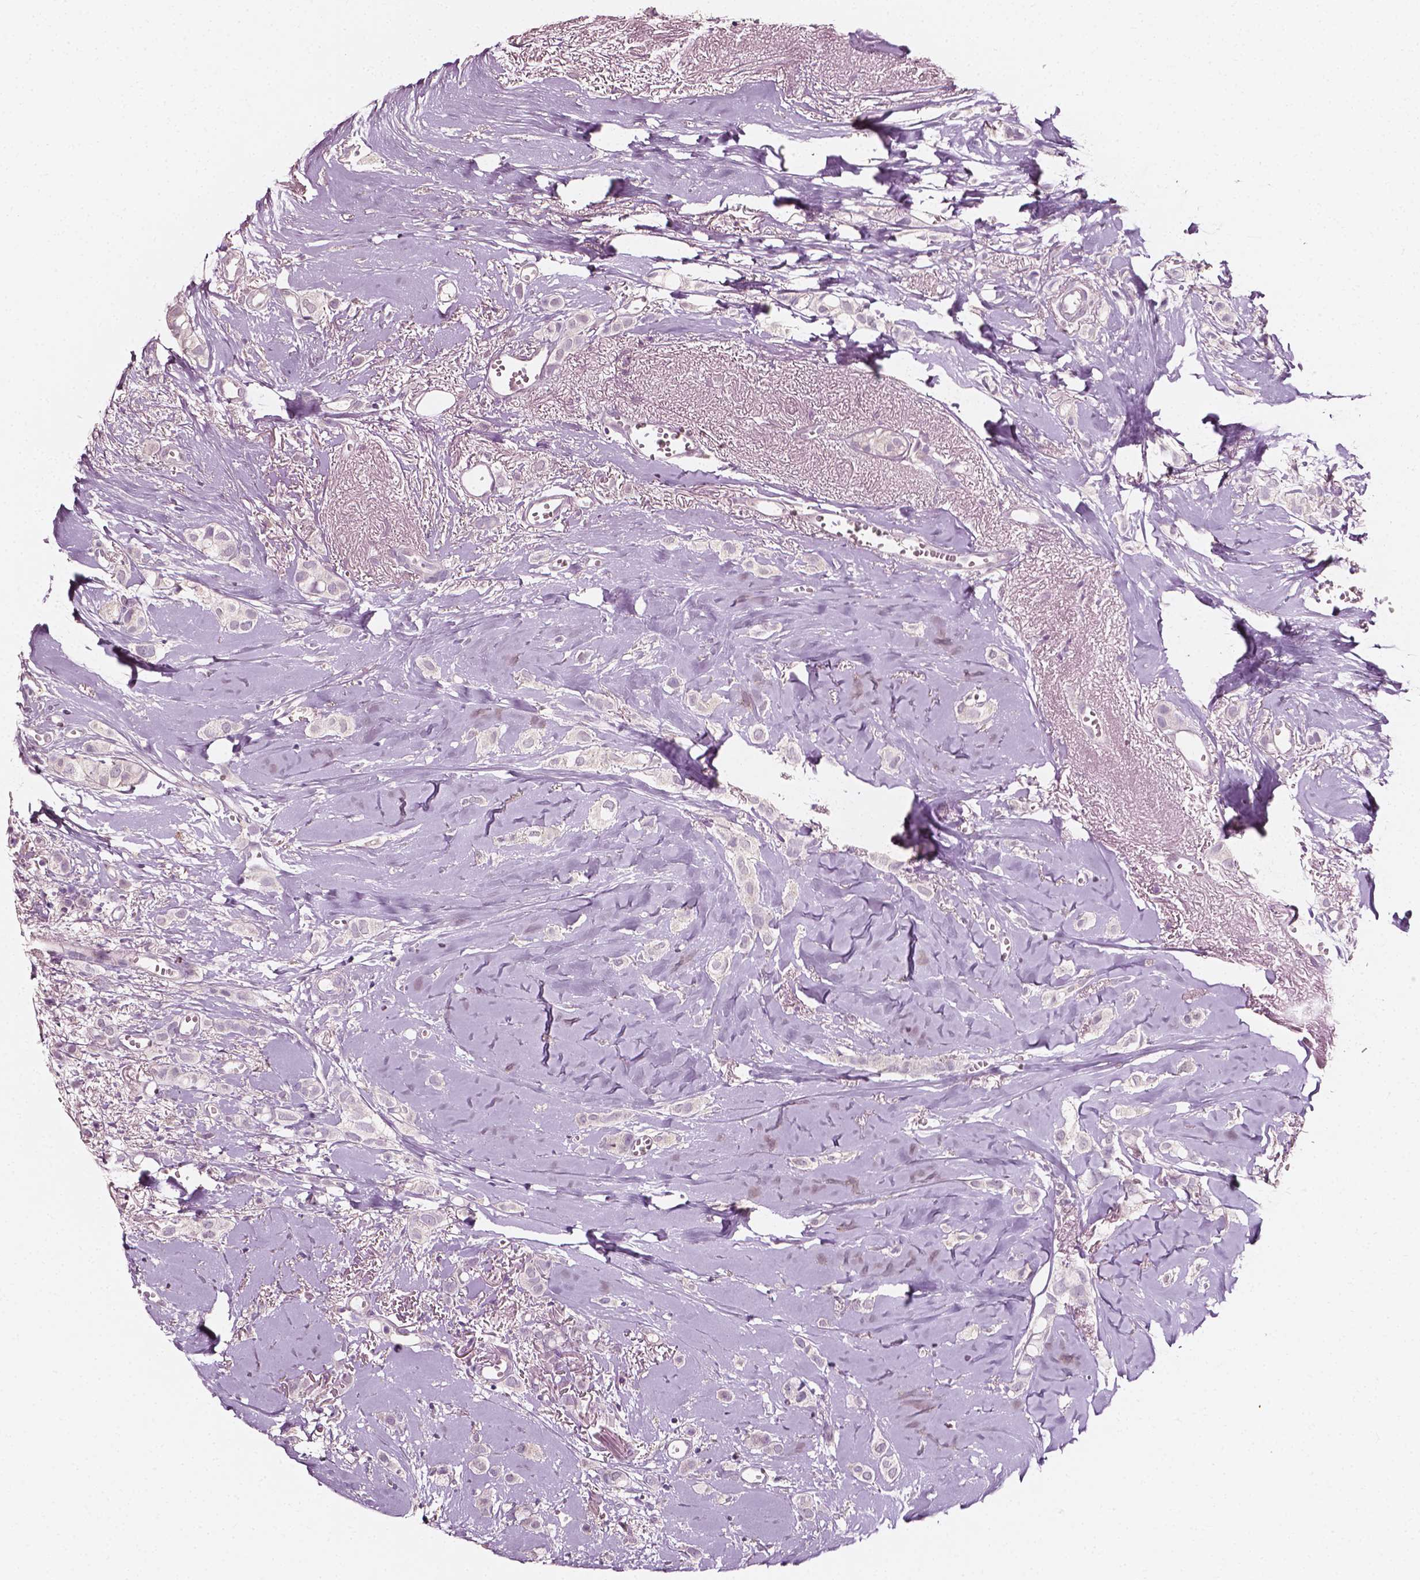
{"staining": {"intensity": "negative", "quantity": "none", "location": "none"}, "tissue": "breast cancer", "cell_type": "Tumor cells", "image_type": "cancer", "snomed": [{"axis": "morphology", "description": "Duct carcinoma"}, {"axis": "topography", "description": "Breast"}], "caption": "Immunohistochemical staining of intraductal carcinoma (breast) displays no significant positivity in tumor cells.", "gene": "PLA2R1", "patient": {"sex": "female", "age": 85}}